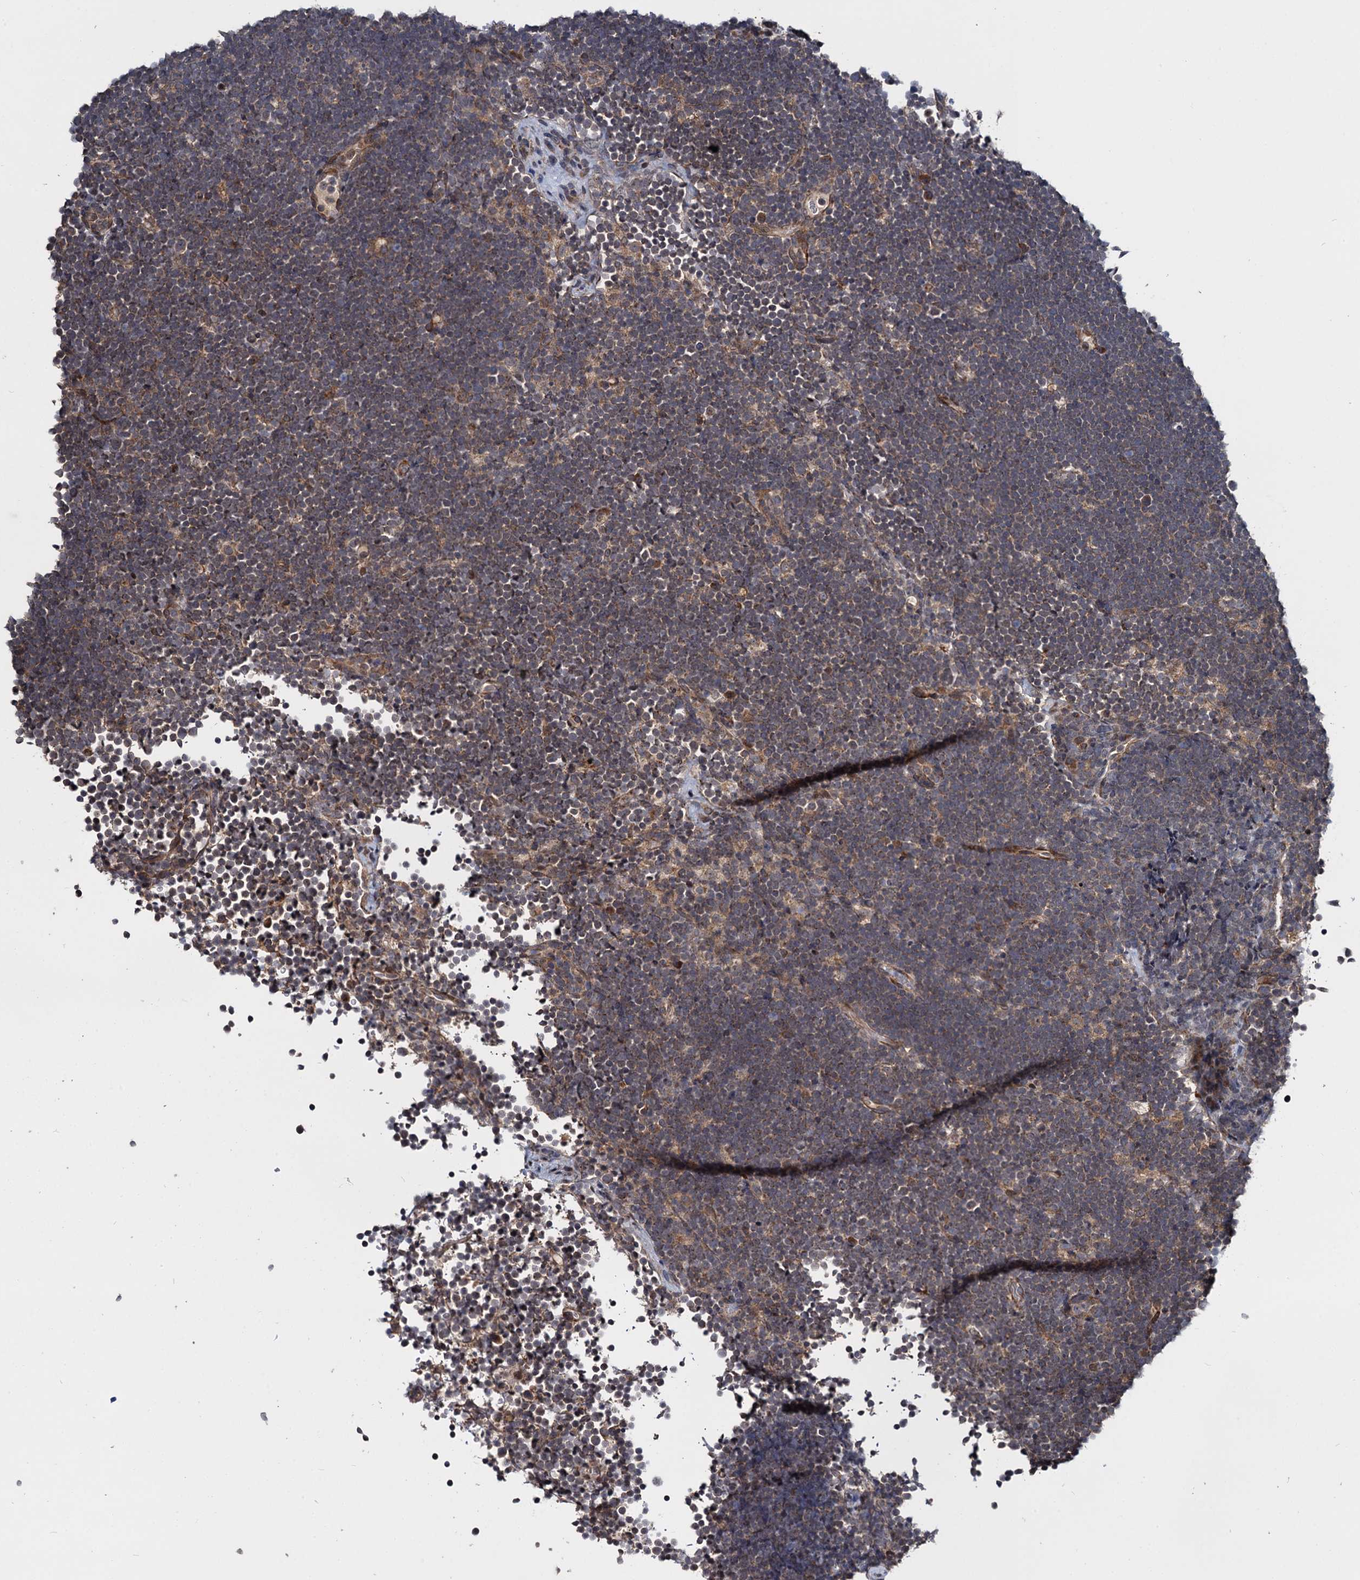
{"staining": {"intensity": "weak", "quantity": "<25%", "location": "cytoplasmic/membranous"}, "tissue": "lymphoma", "cell_type": "Tumor cells", "image_type": "cancer", "snomed": [{"axis": "morphology", "description": "Malignant lymphoma, non-Hodgkin's type, High grade"}, {"axis": "topography", "description": "Lymph node"}], "caption": "This is an immunohistochemistry histopathology image of malignant lymphoma, non-Hodgkin's type (high-grade). There is no expression in tumor cells.", "gene": "ARHGAP42", "patient": {"sex": "male", "age": 13}}